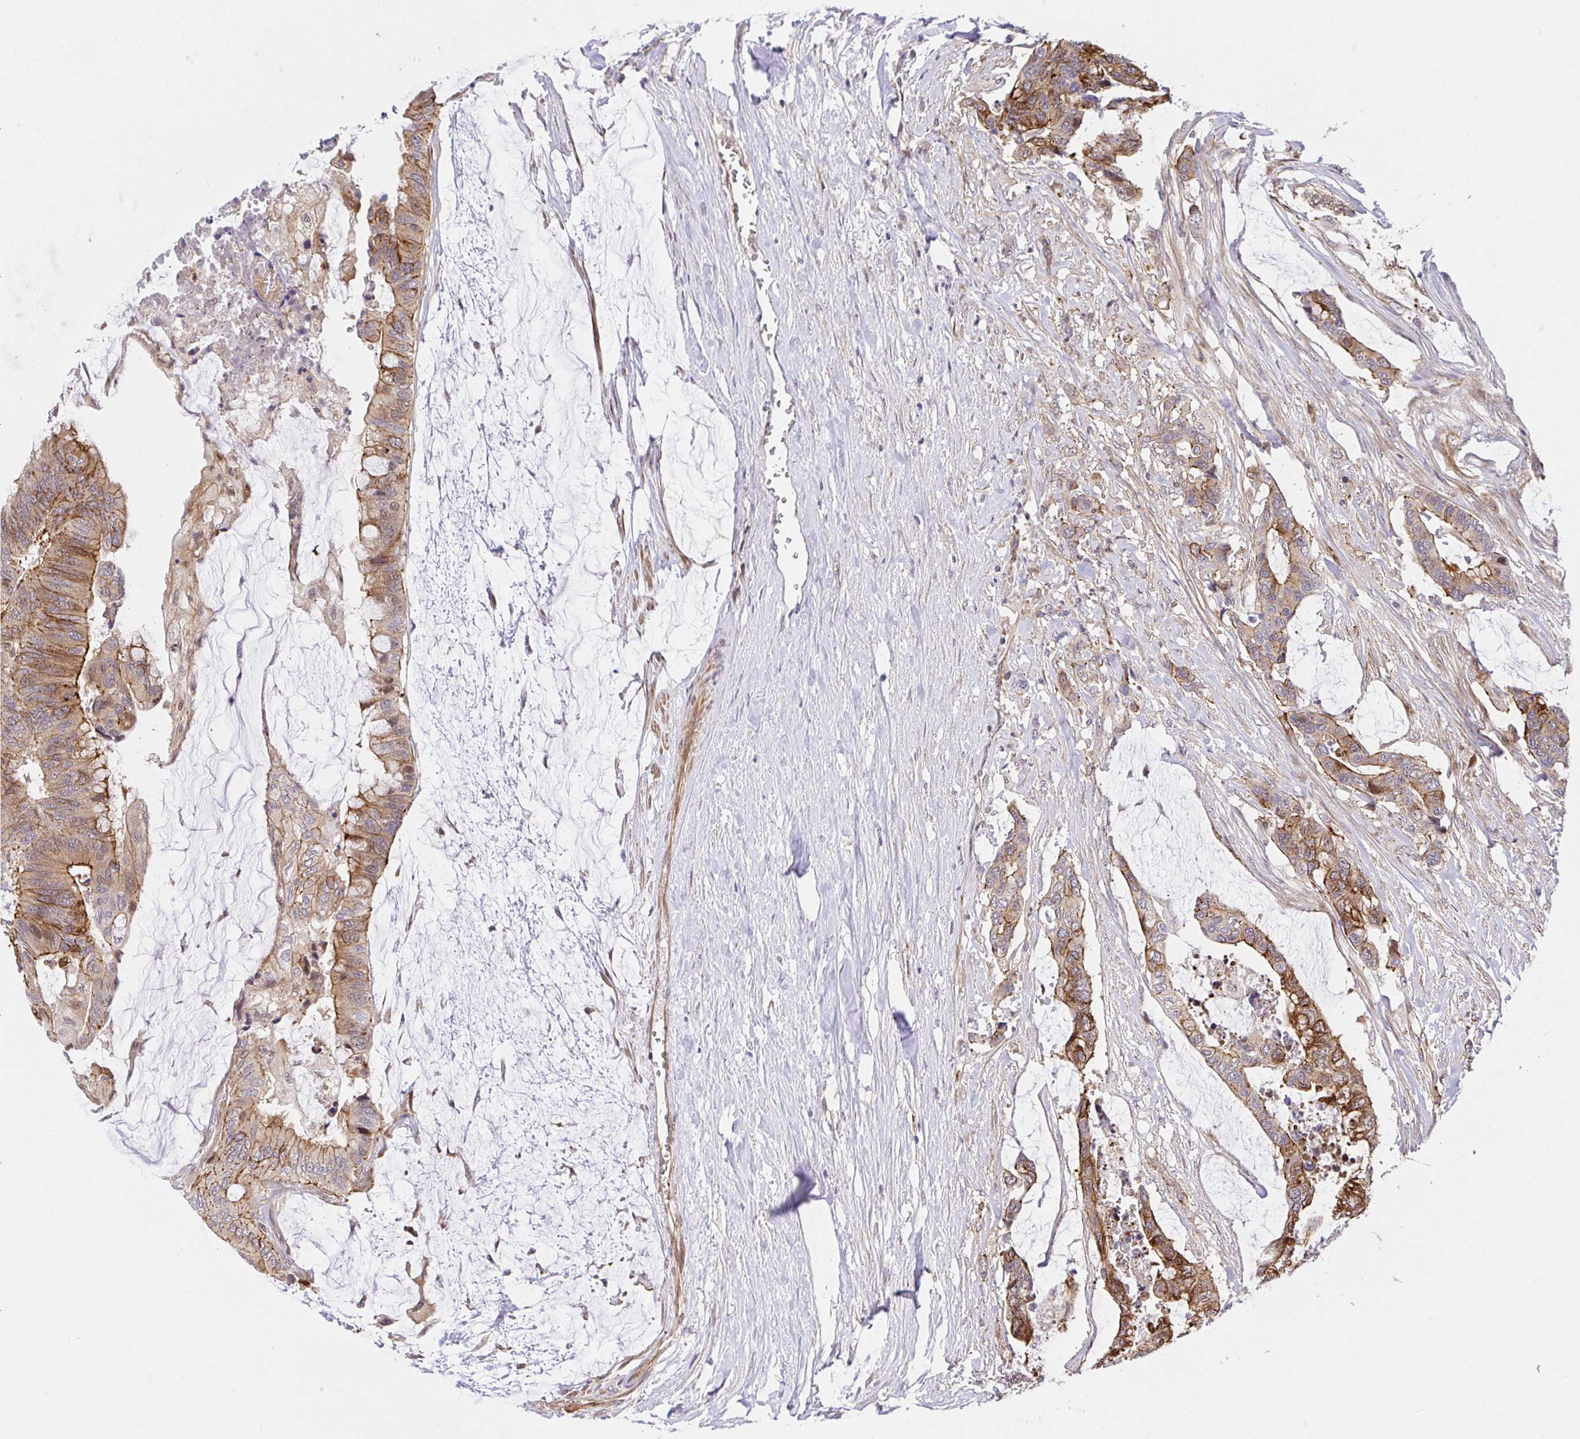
{"staining": {"intensity": "moderate", "quantity": ">75%", "location": "cytoplasmic/membranous"}, "tissue": "colorectal cancer", "cell_type": "Tumor cells", "image_type": "cancer", "snomed": [{"axis": "morphology", "description": "Adenocarcinoma, NOS"}, {"axis": "topography", "description": "Rectum"}], "caption": "This image displays colorectal cancer stained with immunohistochemistry (IHC) to label a protein in brown. The cytoplasmic/membranous of tumor cells show moderate positivity for the protein. Nuclei are counter-stained blue.", "gene": "TRIM55", "patient": {"sex": "female", "age": 59}}